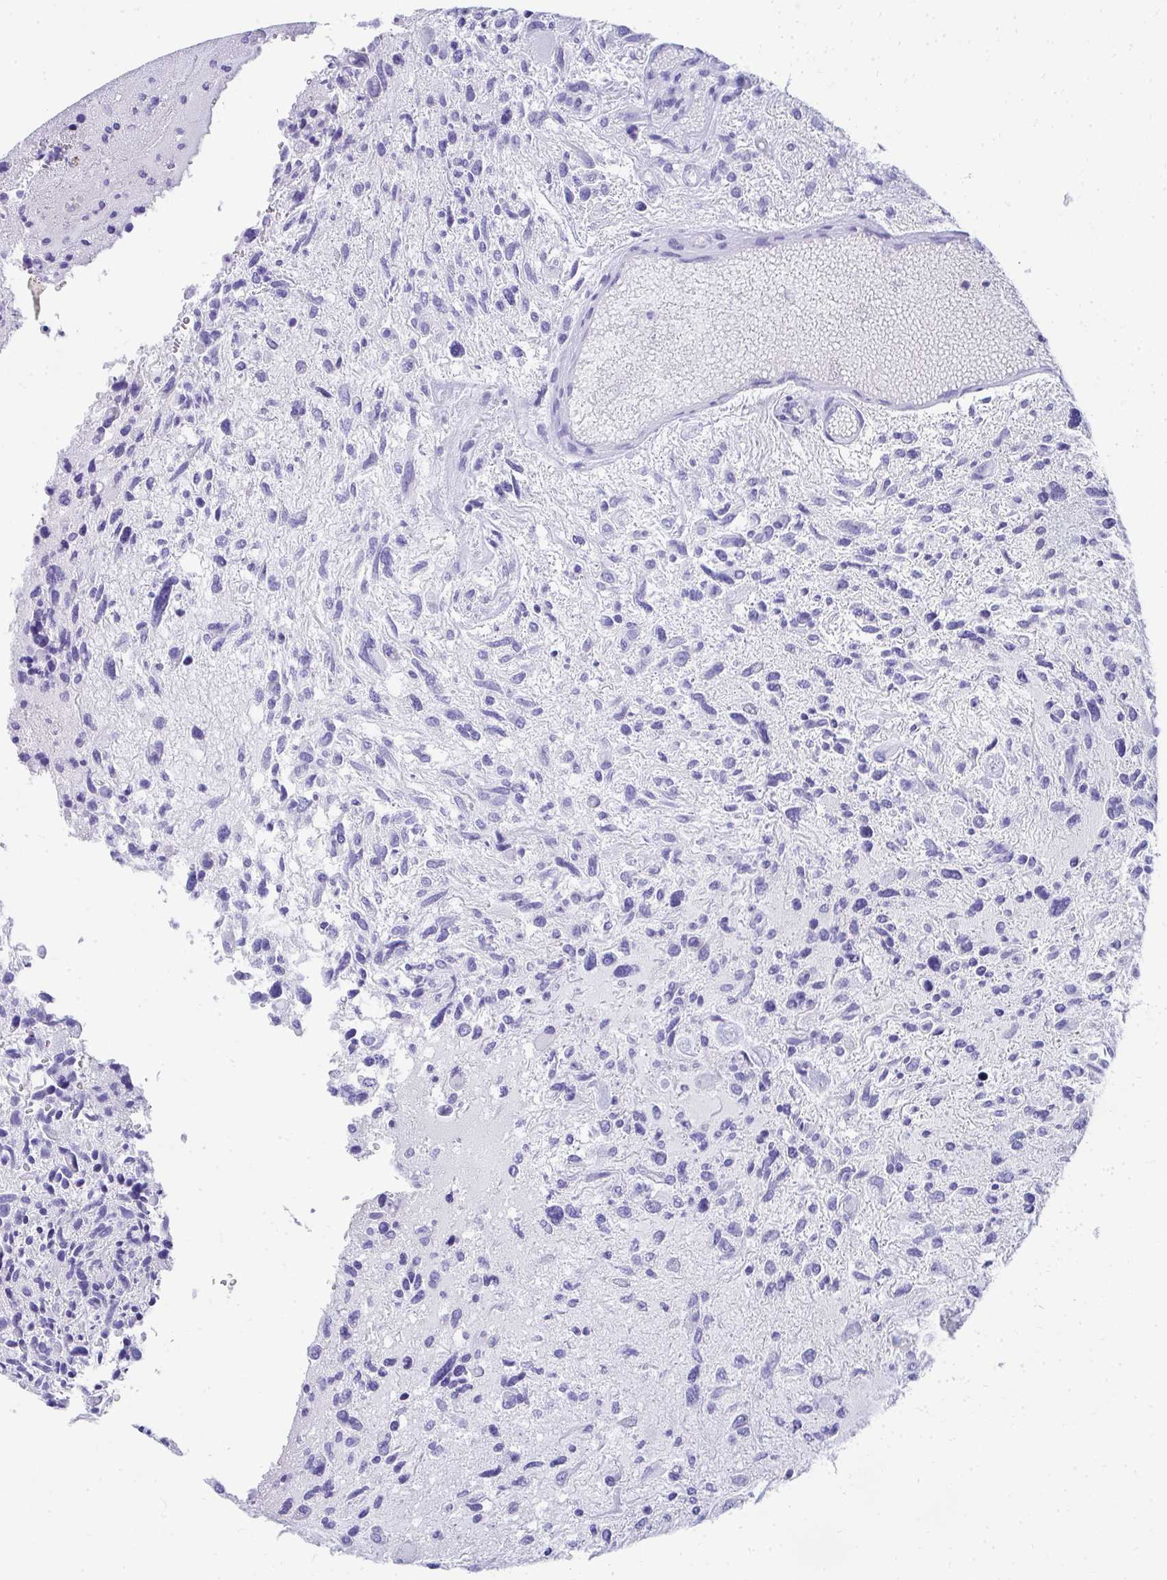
{"staining": {"intensity": "negative", "quantity": "none", "location": "none"}, "tissue": "glioma", "cell_type": "Tumor cells", "image_type": "cancer", "snomed": [{"axis": "morphology", "description": "Glioma, malignant, High grade"}, {"axis": "topography", "description": "Brain"}], "caption": "There is no significant staining in tumor cells of malignant glioma (high-grade).", "gene": "SEC14L3", "patient": {"sex": "female", "age": 11}}